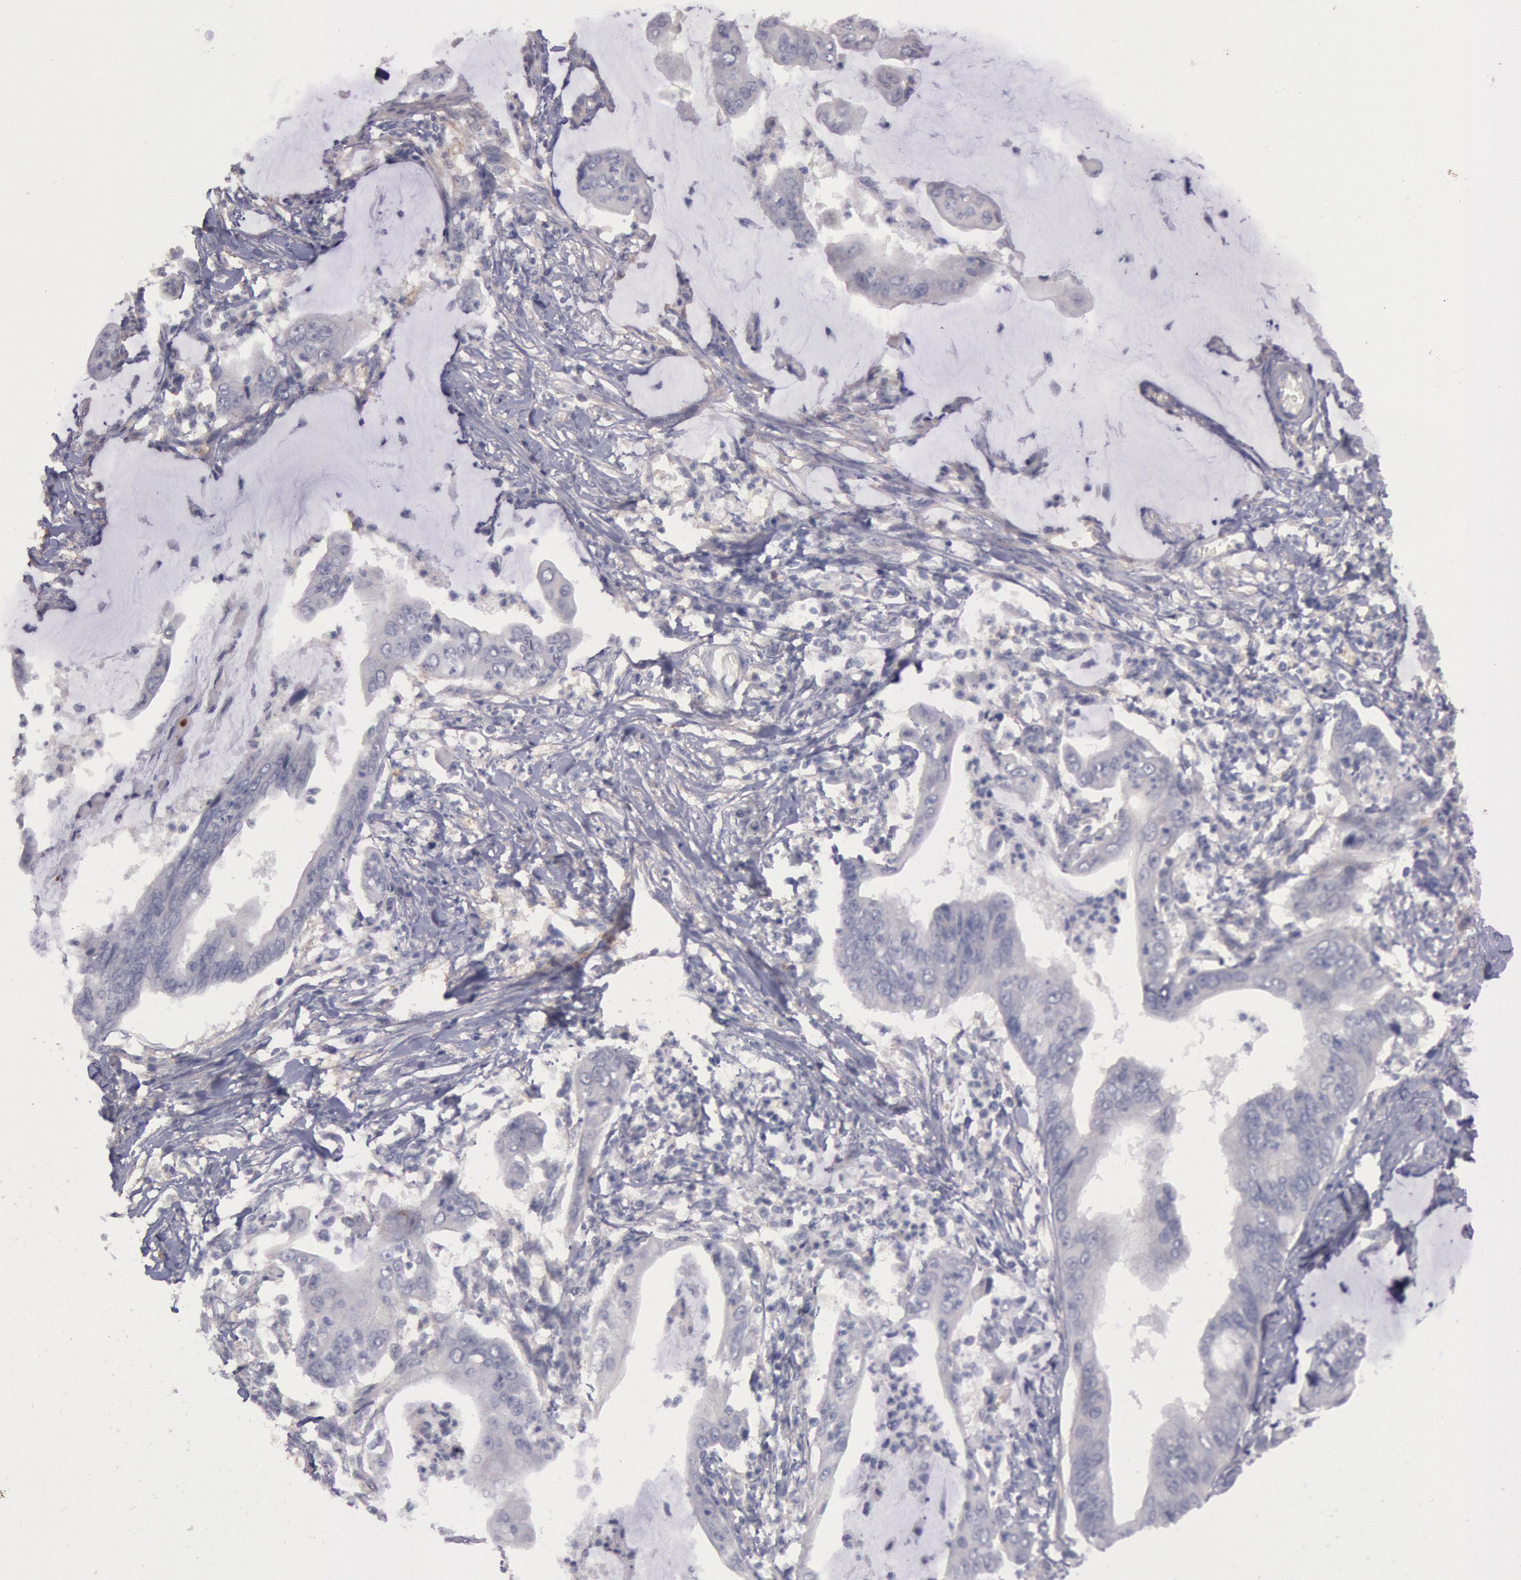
{"staining": {"intensity": "negative", "quantity": "none", "location": "none"}, "tissue": "stomach cancer", "cell_type": "Tumor cells", "image_type": "cancer", "snomed": [{"axis": "morphology", "description": "Adenocarcinoma, NOS"}, {"axis": "topography", "description": "Stomach, upper"}], "caption": "Stomach cancer was stained to show a protein in brown. There is no significant positivity in tumor cells.", "gene": "TRIB2", "patient": {"sex": "male", "age": 80}}